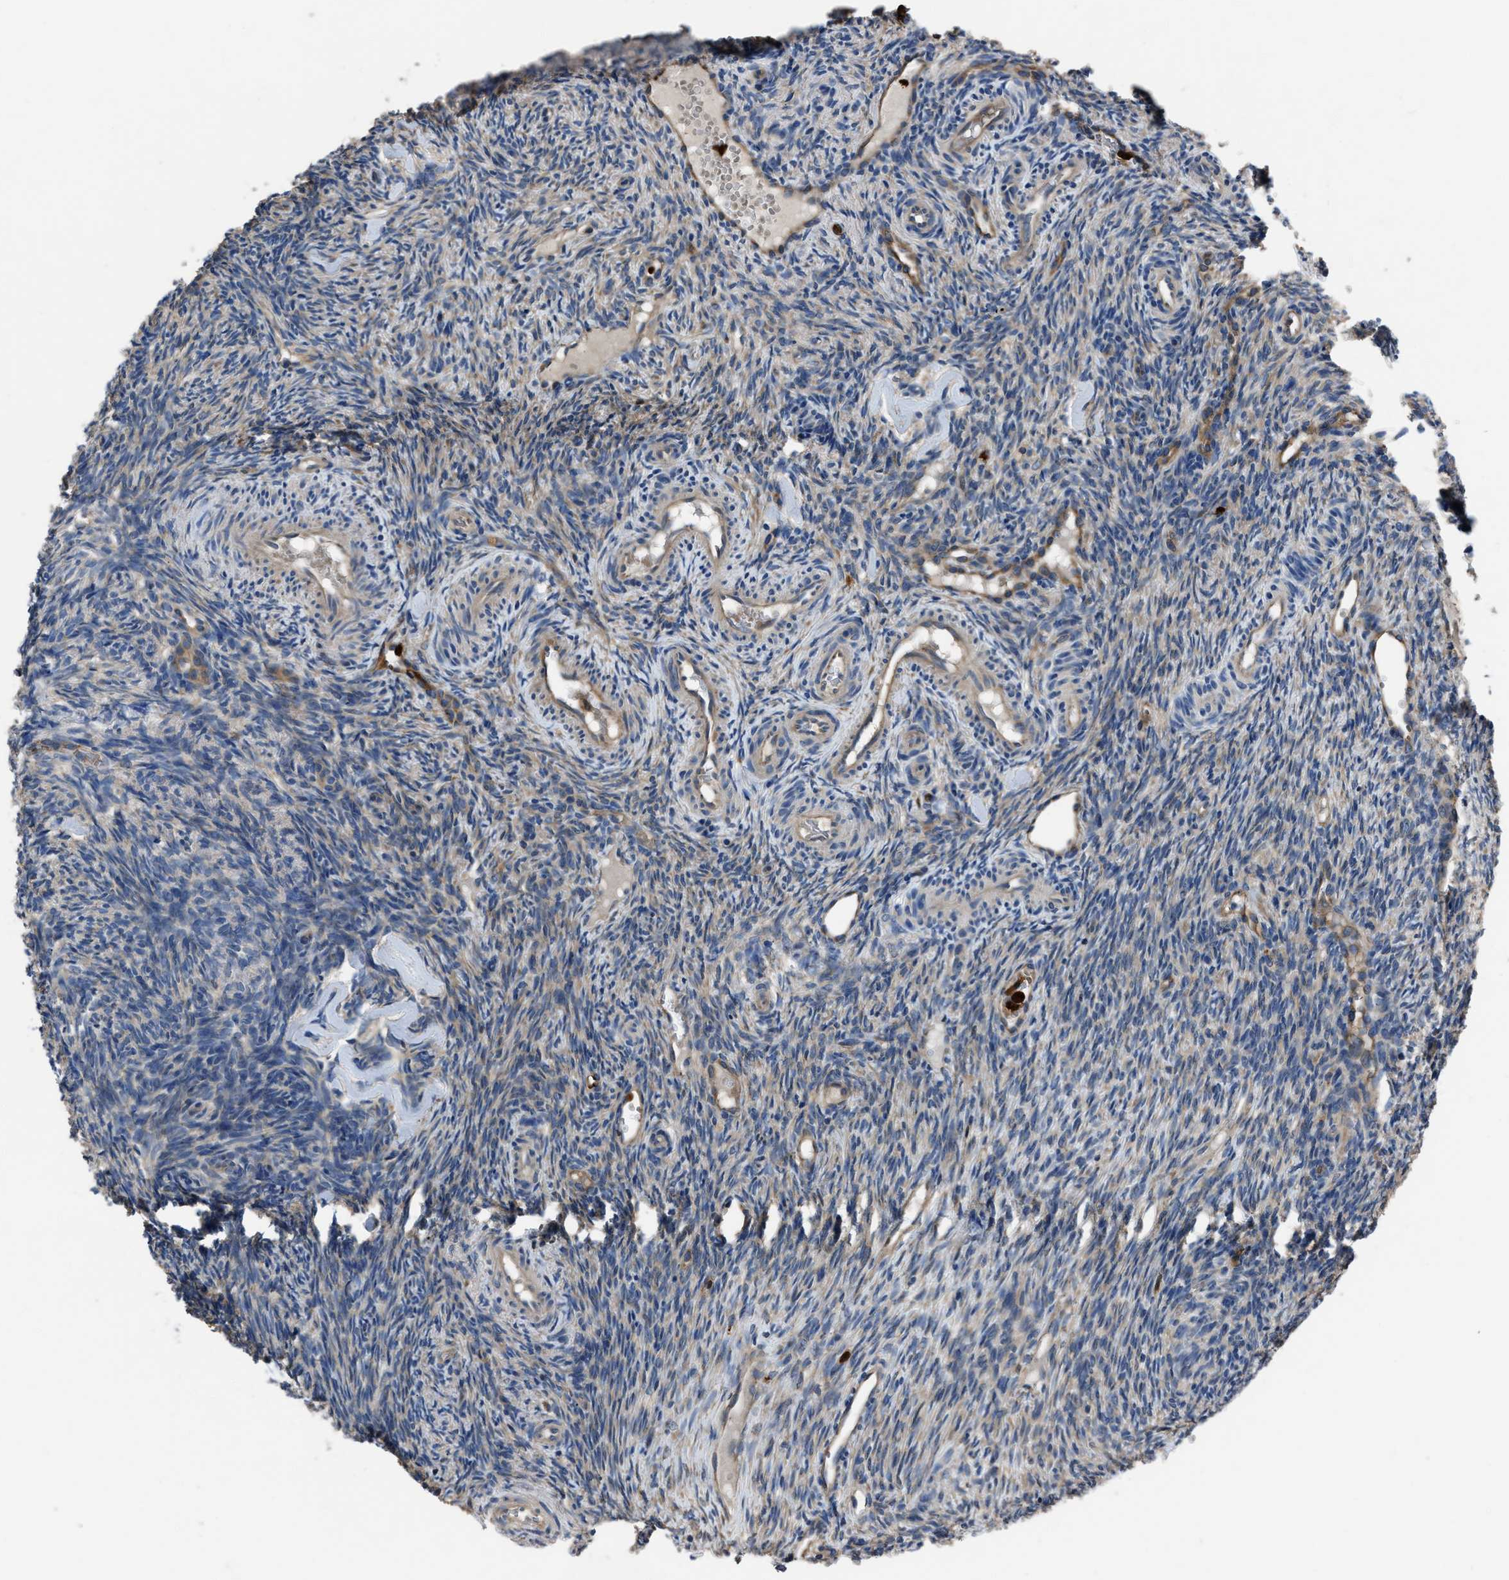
{"staining": {"intensity": "weak", "quantity": ">75%", "location": "cytoplasmic/membranous"}, "tissue": "ovary", "cell_type": "Follicle cells", "image_type": "normal", "snomed": [{"axis": "morphology", "description": "Normal tissue, NOS"}, {"axis": "topography", "description": "Ovary"}], "caption": "An IHC image of benign tissue is shown. Protein staining in brown highlights weak cytoplasmic/membranous positivity in ovary within follicle cells. Nuclei are stained in blue.", "gene": "ANGPT1", "patient": {"sex": "female", "age": 41}}